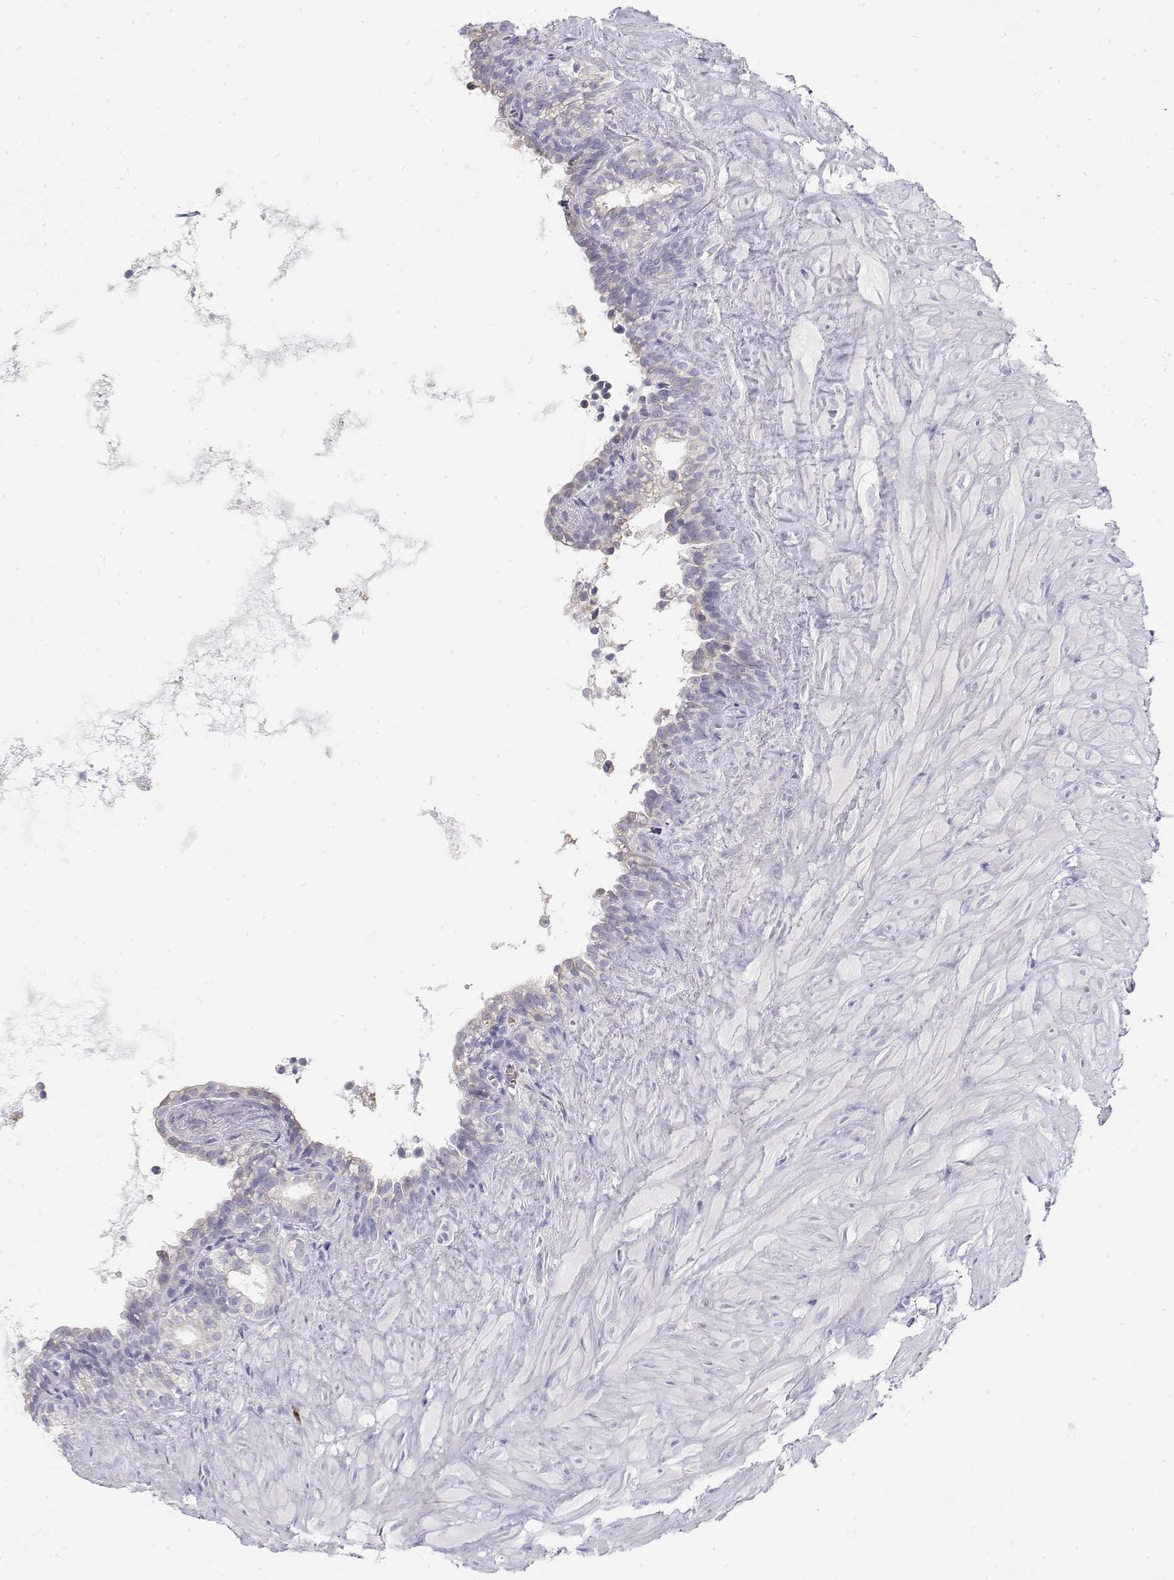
{"staining": {"intensity": "negative", "quantity": "none", "location": "none"}, "tissue": "seminal vesicle", "cell_type": "Glandular cells", "image_type": "normal", "snomed": [{"axis": "morphology", "description": "Normal tissue, NOS"}, {"axis": "topography", "description": "Seminal veicle"}], "caption": "Immunohistochemical staining of benign seminal vesicle exhibits no significant staining in glandular cells. (Stains: DAB (3,3'-diaminobenzidine) IHC with hematoxylin counter stain, Microscopy: brightfield microscopy at high magnification).", "gene": "MISP", "patient": {"sex": "male", "age": 76}}